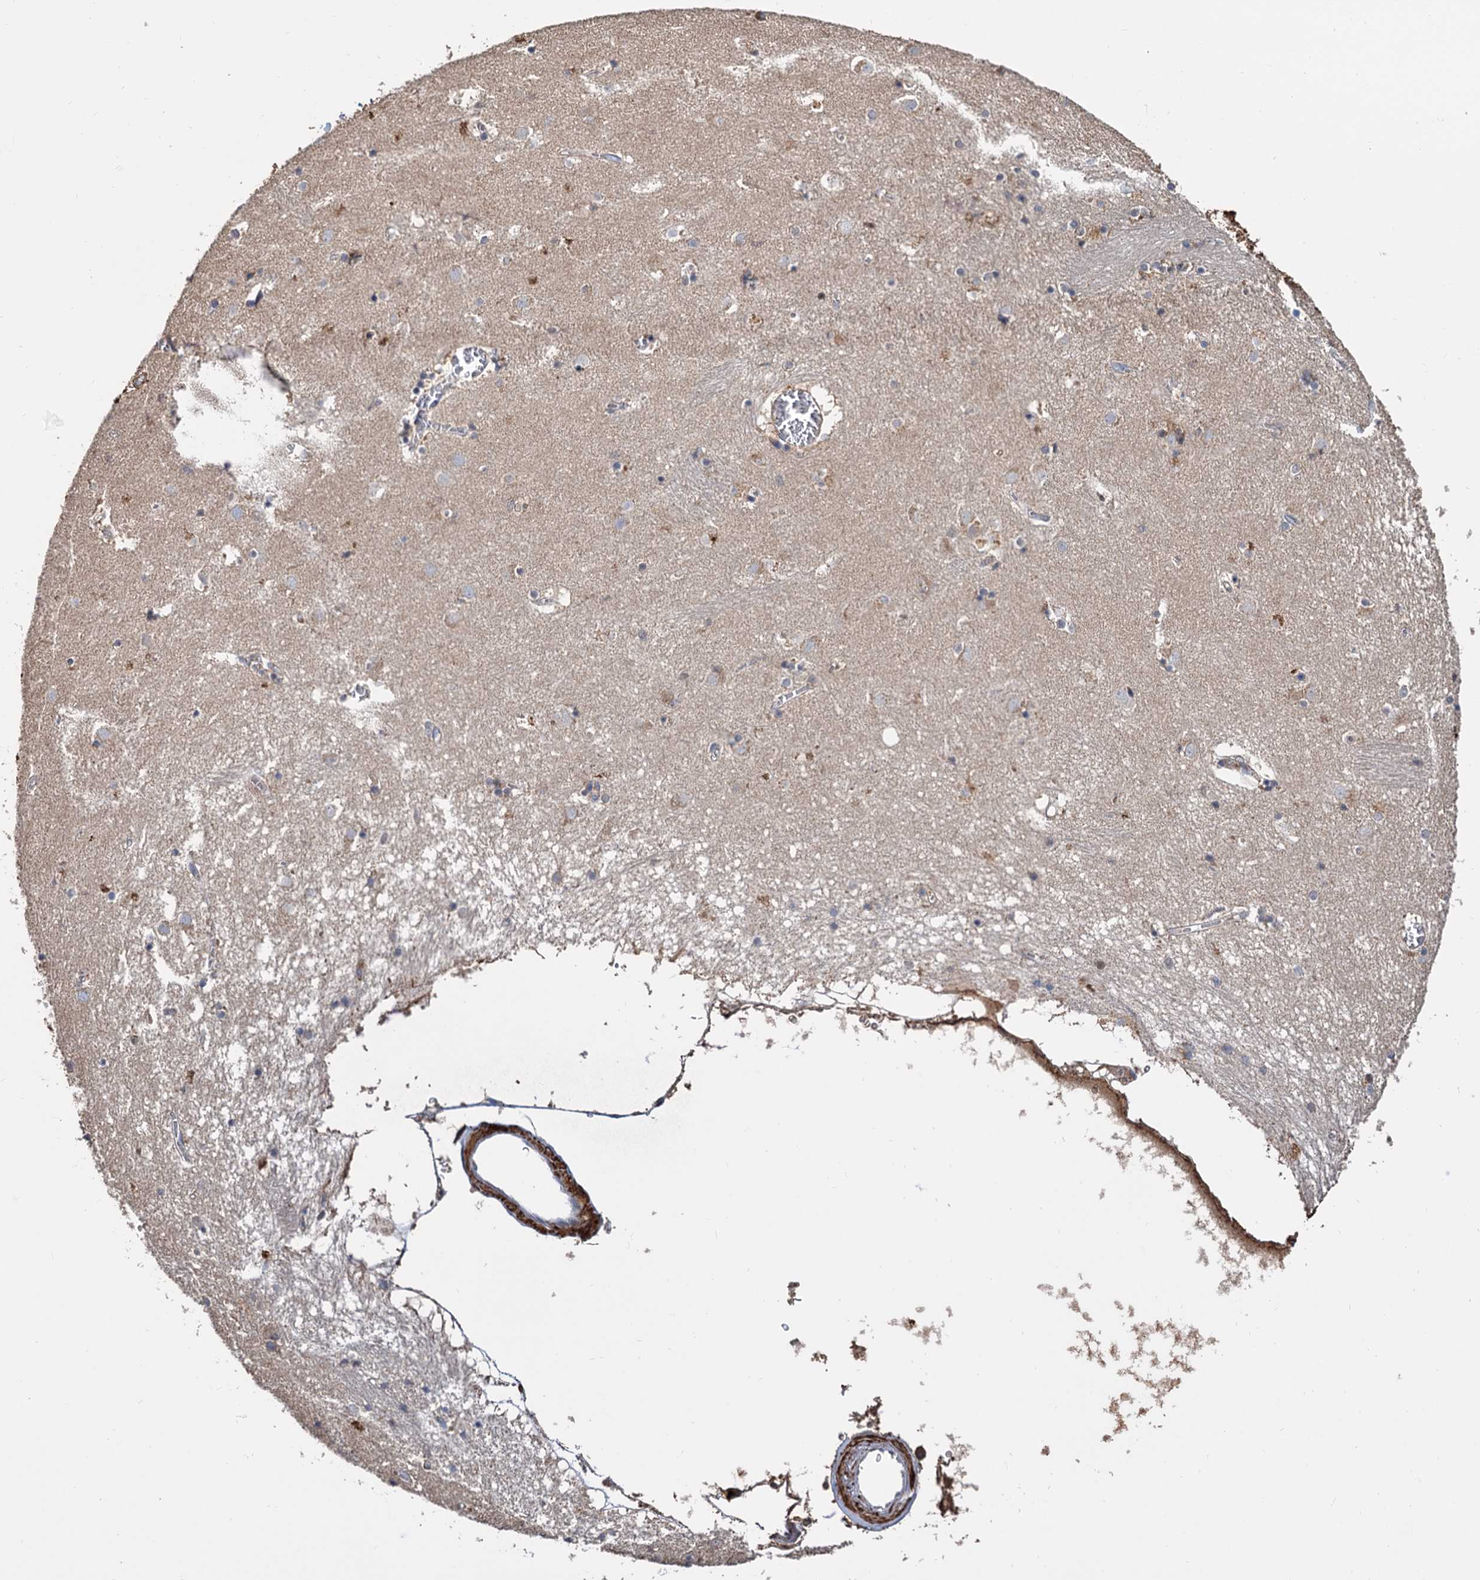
{"staining": {"intensity": "negative", "quantity": "none", "location": "none"}, "tissue": "caudate", "cell_type": "Glial cells", "image_type": "normal", "snomed": [{"axis": "morphology", "description": "Normal tissue, NOS"}, {"axis": "topography", "description": "Lateral ventricle wall"}], "caption": "Glial cells are negative for protein expression in unremarkable human caudate. (DAB IHC, high magnification).", "gene": "ALKBH7", "patient": {"sex": "male", "age": 70}}